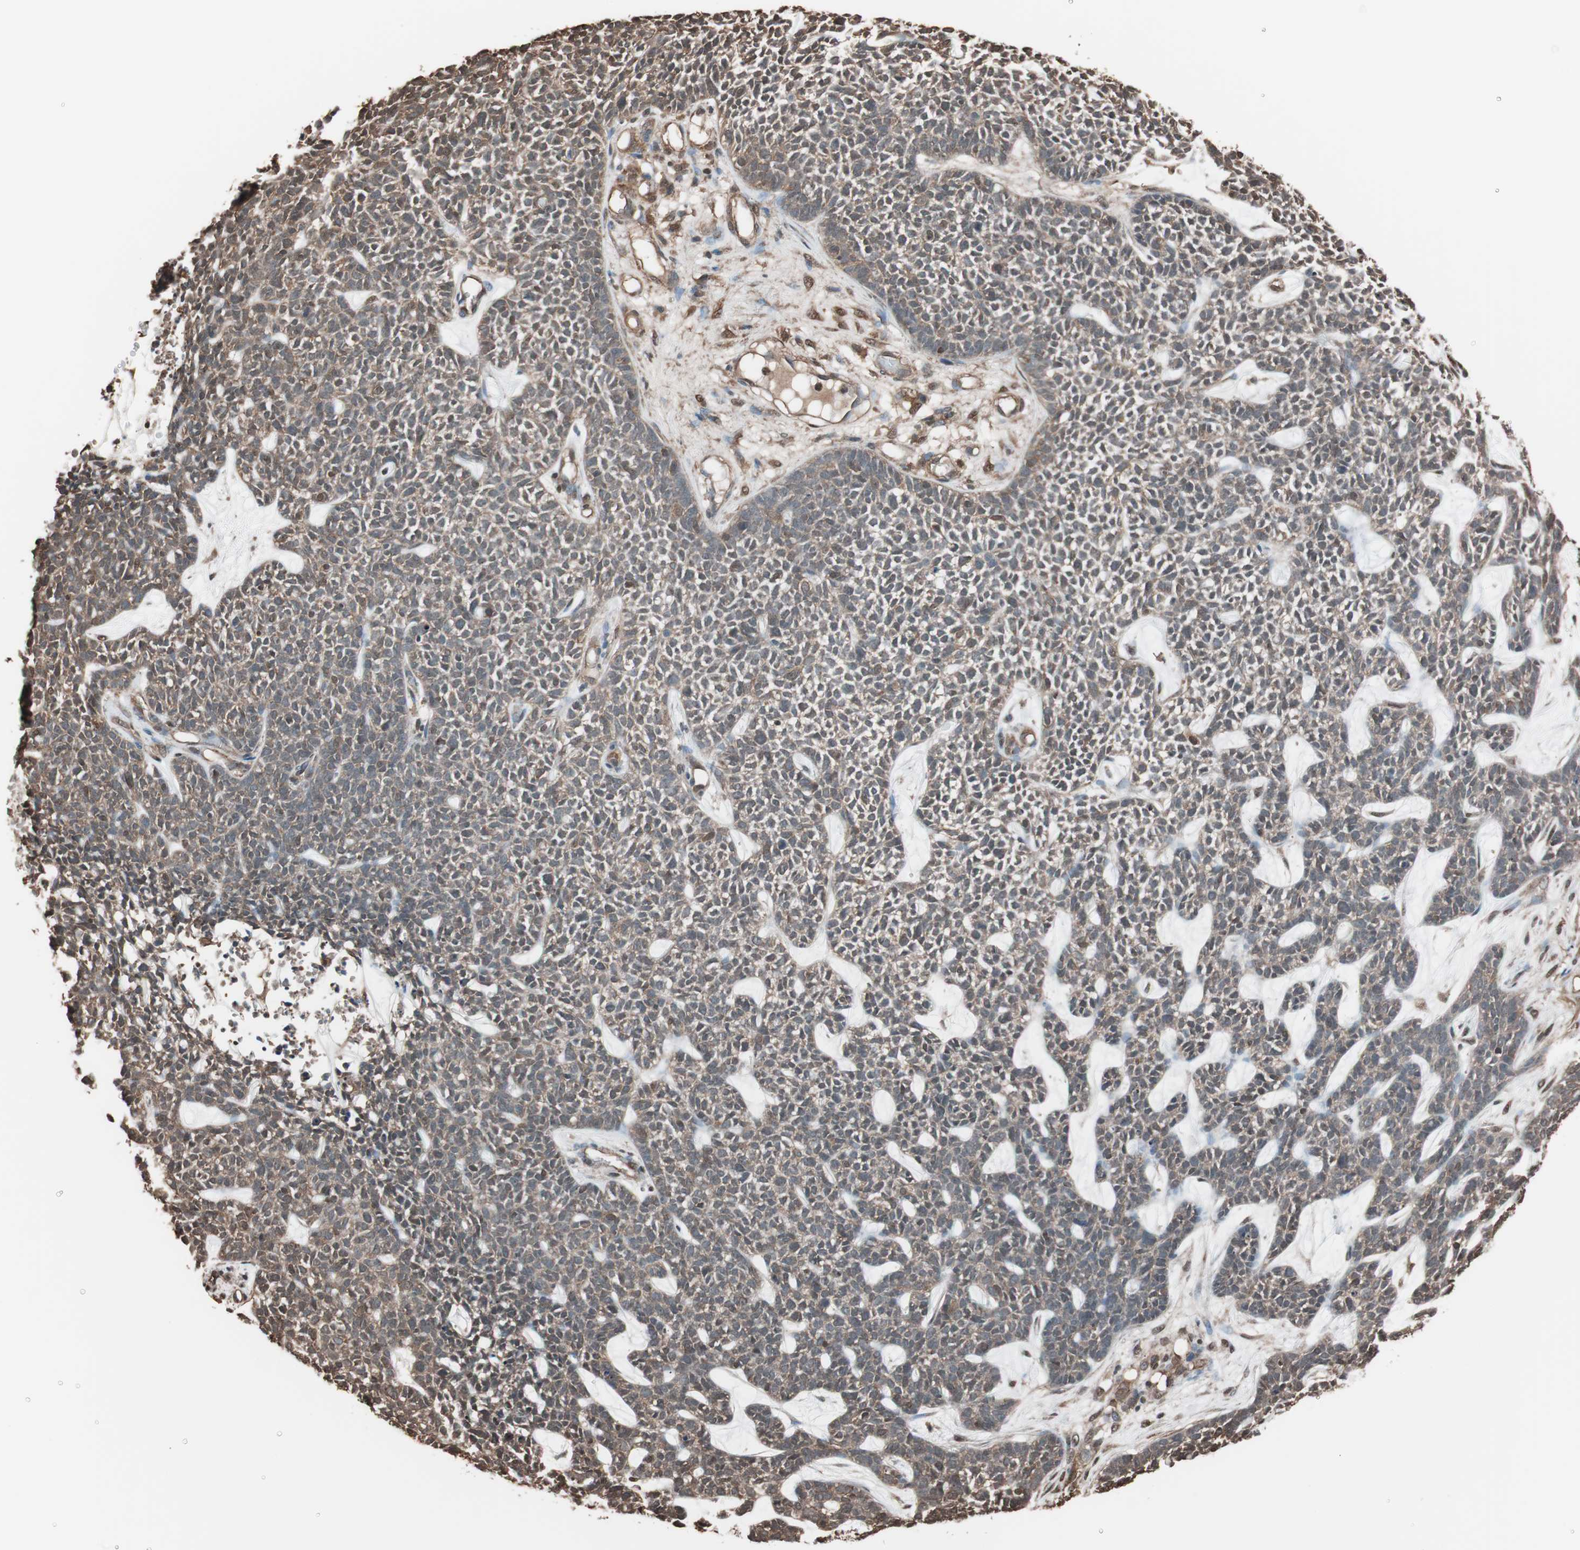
{"staining": {"intensity": "moderate", "quantity": ">75%", "location": "cytoplasmic/membranous"}, "tissue": "skin cancer", "cell_type": "Tumor cells", "image_type": "cancer", "snomed": [{"axis": "morphology", "description": "Basal cell carcinoma"}, {"axis": "topography", "description": "Skin"}], "caption": "An IHC micrograph of tumor tissue is shown. Protein staining in brown highlights moderate cytoplasmic/membranous positivity in skin cancer within tumor cells.", "gene": "CALM2", "patient": {"sex": "female", "age": 84}}